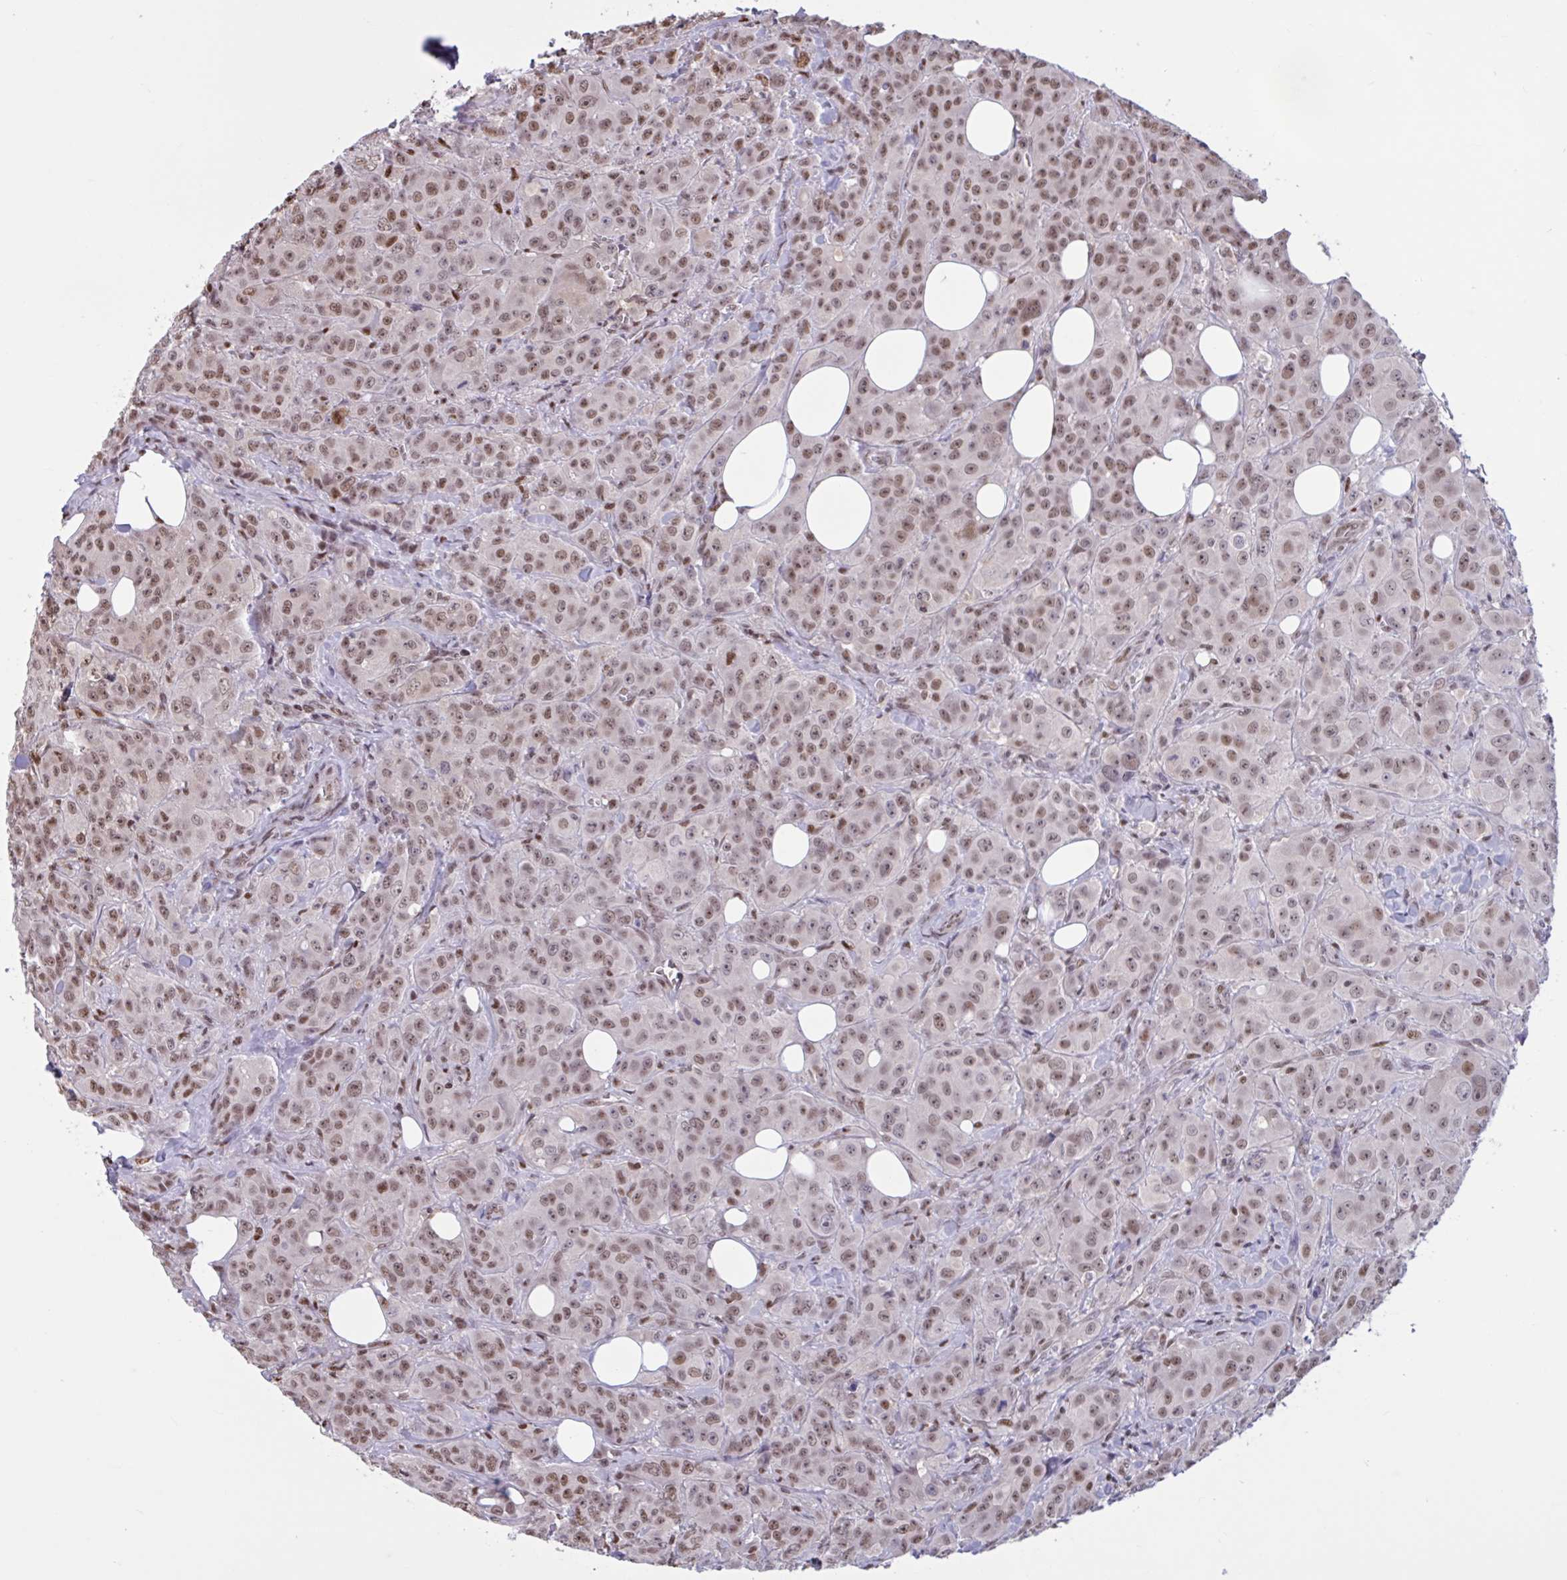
{"staining": {"intensity": "moderate", "quantity": ">75%", "location": "nuclear"}, "tissue": "breast cancer", "cell_type": "Tumor cells", "image_type": "cancer", "snomed": [{"axis": "morphology", "description": "Normal tissue, NOS"}, {"axis": "morphology", "description": "Duct carcinoma"}, {"axis": "topography", "description": "Breast"}], "caption": "Protein analysis of breast cancer tissue demonstrates moderate nuclear positivity in approximately >75% of tumor cells.", "gene": "RBL1", "patient": {"sex": "female", "age": 43}}